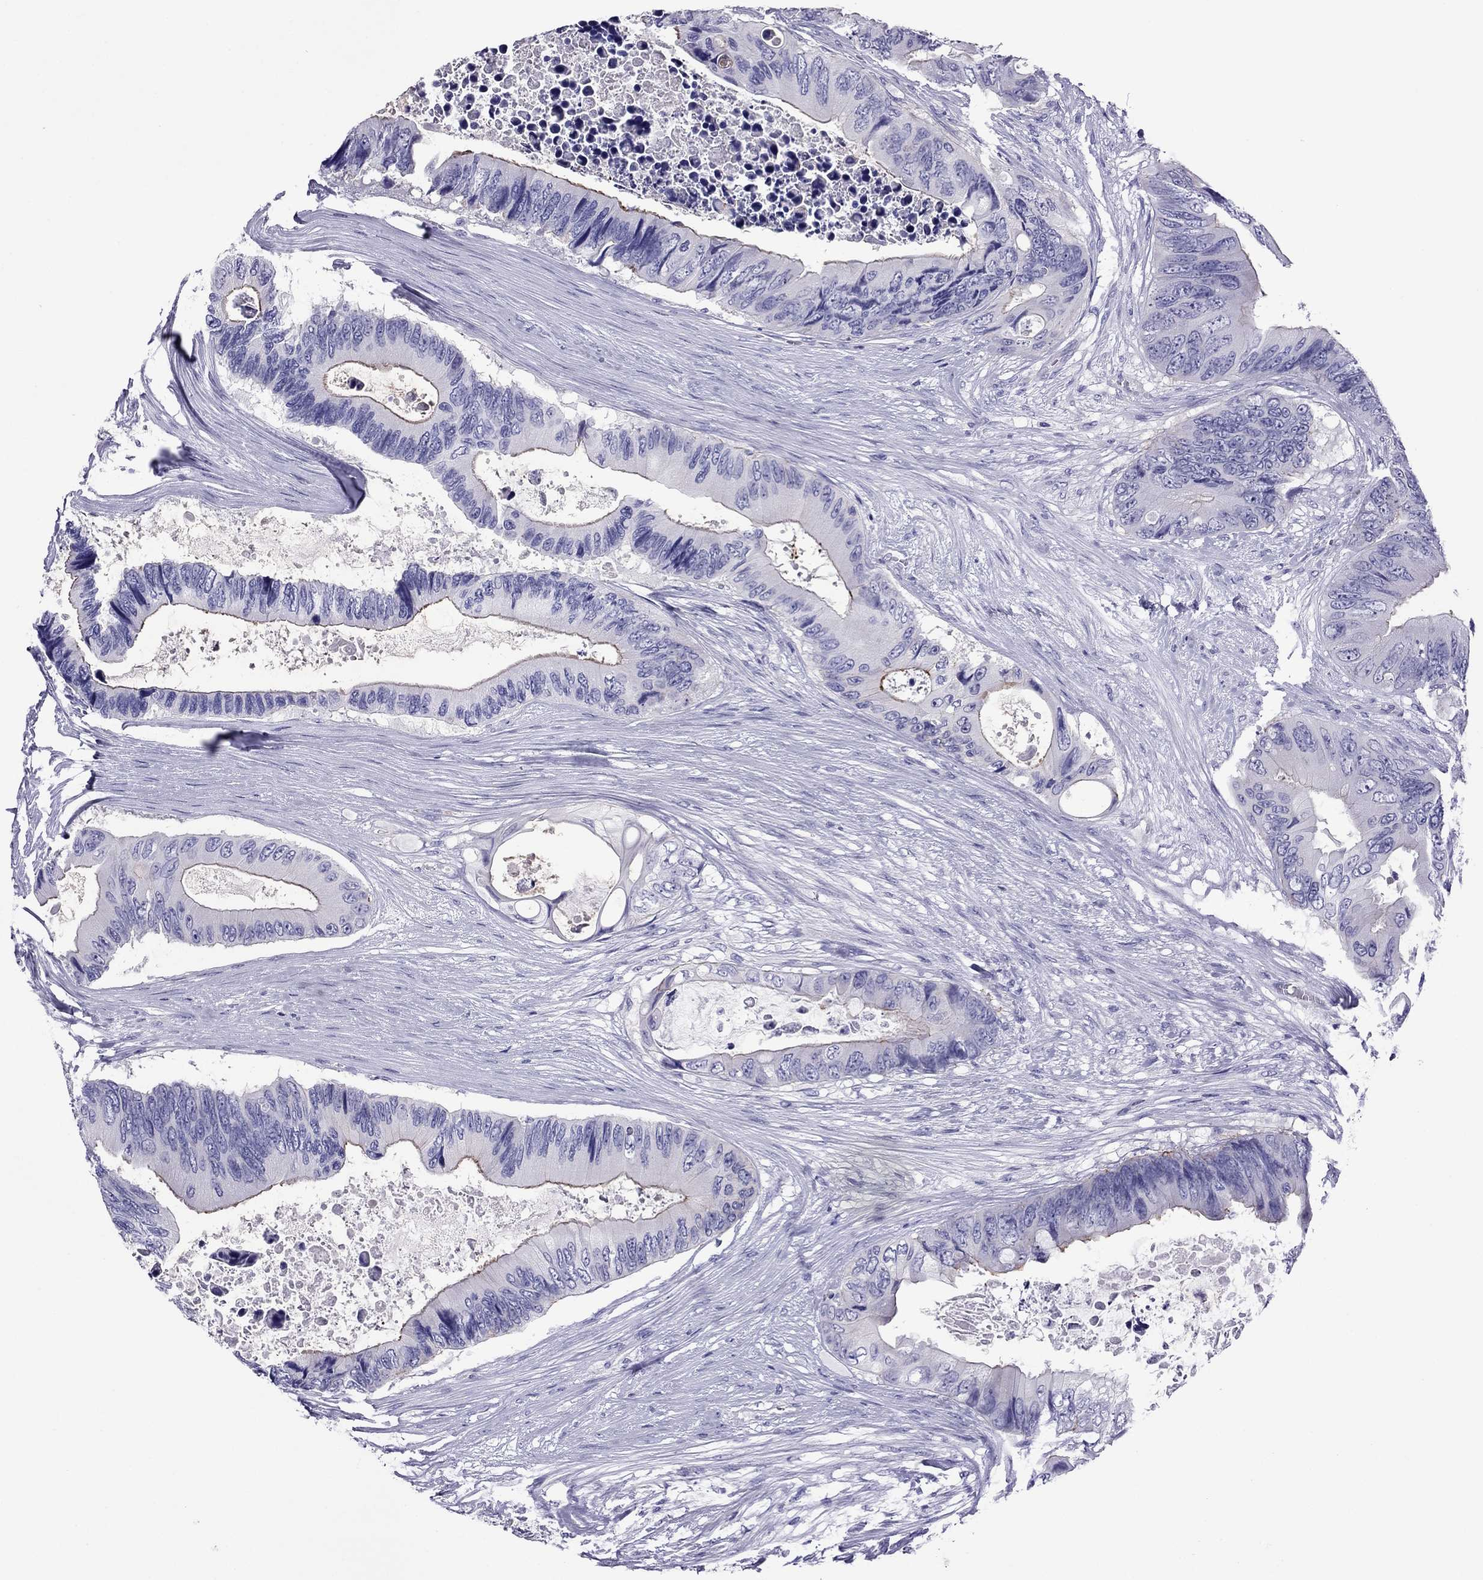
{"staining": {"intensity": "negative", "quantity": "none", "location": "none"}, "tissue": "colorectal cancer", "cell_type": "Tumor cells", "image_type": "cancer", "snomed": [{"axis": "morphology", "description": "Adenocarcinoma, NOS"}, {"axis": "topography", "description": "Rectum"}], "caption": "High power microscopy micrograph of an immunohistochemistry (IHC) histopathology image of colorectal cancer (adenocarcinoma), revealing no significant positivity in tumor cells.", "gene": "MYL11", "patient": {"sex": "male", "age": 63}}